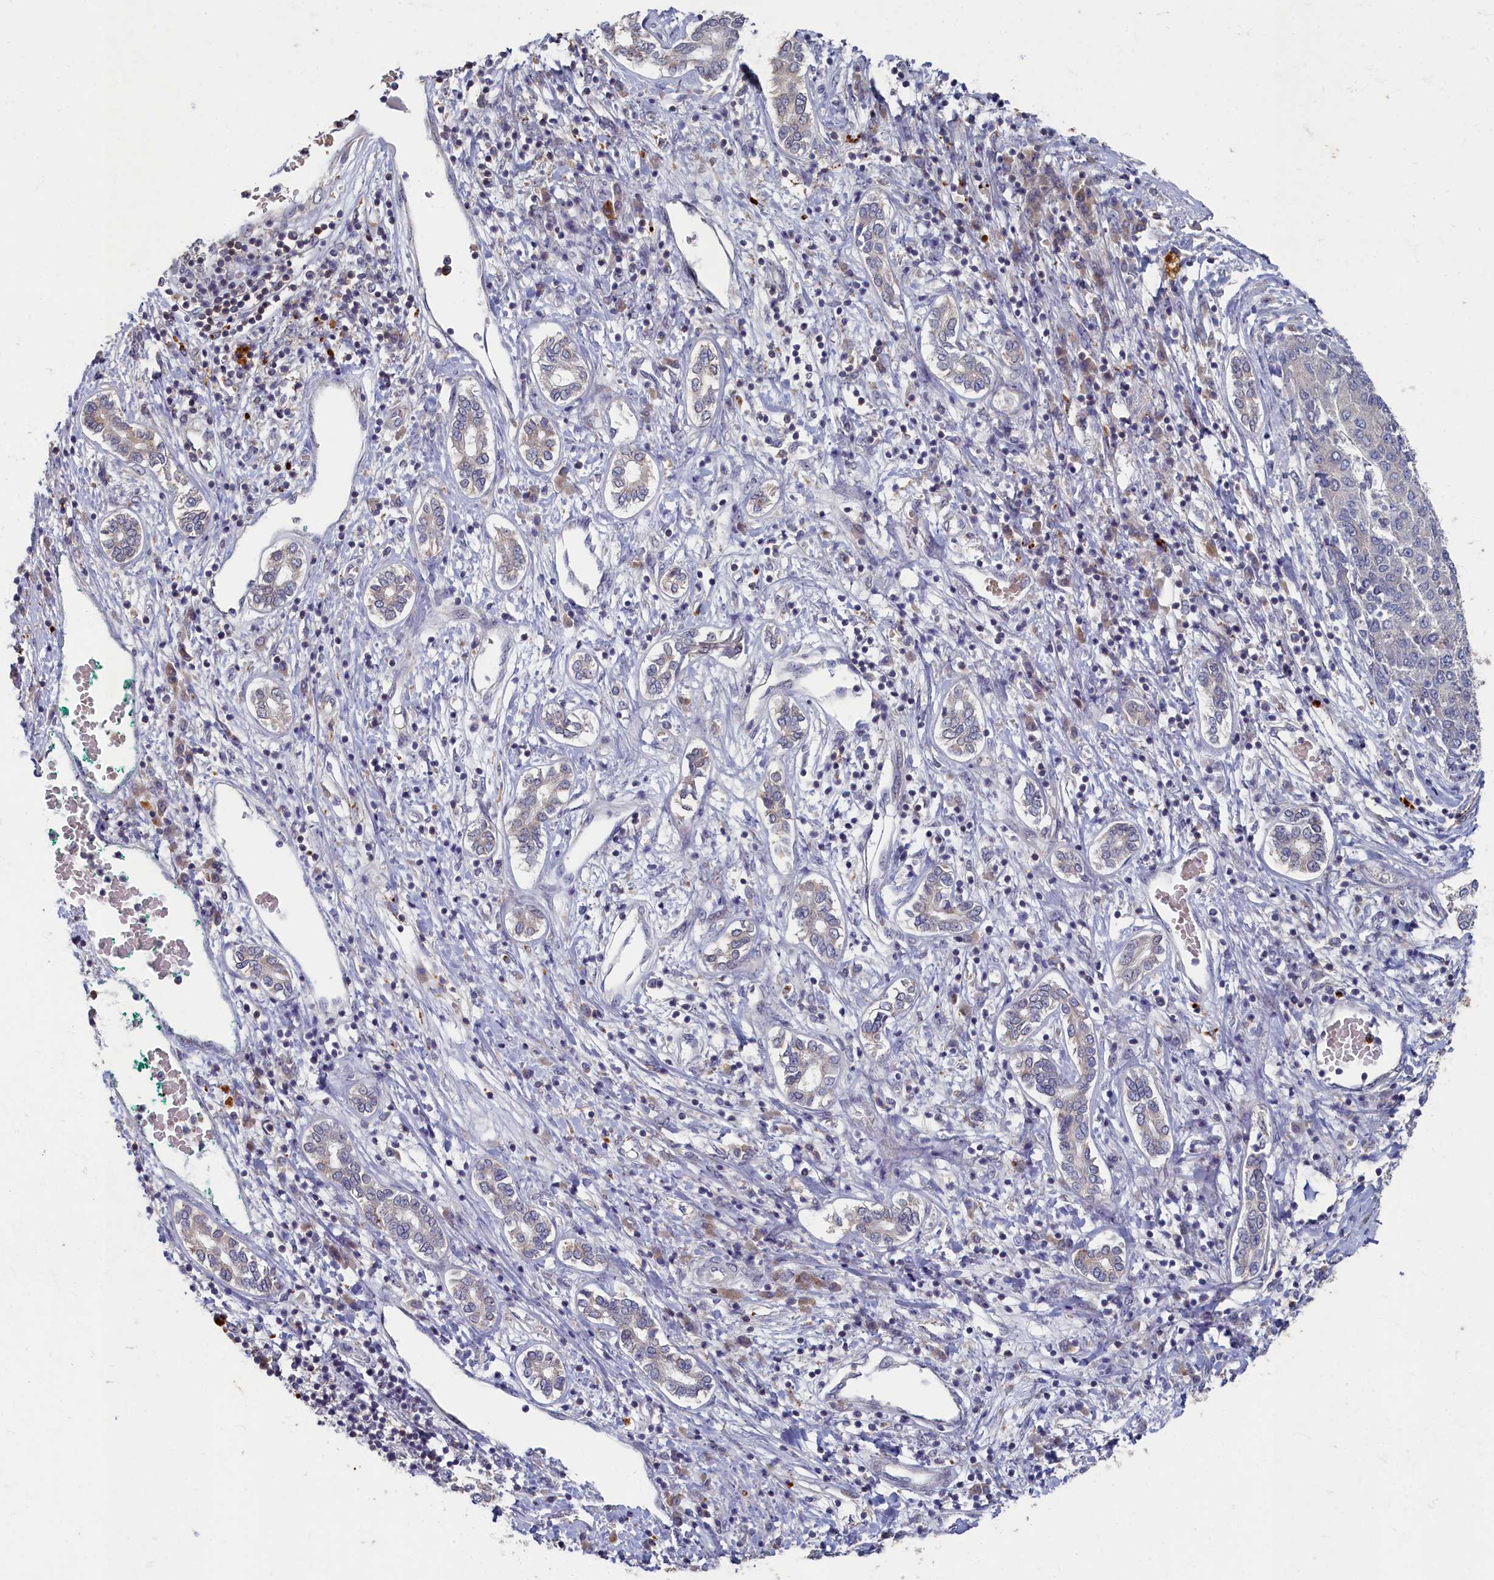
{"staining": {"intensity": "negative", "quantity": "none", "location": "none"}, "tissue": "liver cancer", "cell_type": "Tumor cells", "image_type": "cancer", "snomed": [{"axis": "morphology", "description": "Carcinoma, Hepatocellular, NOS"}, {"axis": "topography", "description": "Liver"}], "caption": "Tumor cells are negative for protein expression in human liver cancer (hepatocellular carcinoma). (Stains: DAB (3,3'-diaminobenzidine) immunohistochemistry with hematoxylin counter stain, Microscopy: brightfield microscopy at high magnification).", "gene": "HUNK", "patient": {"sex": "male", "age": 65}}